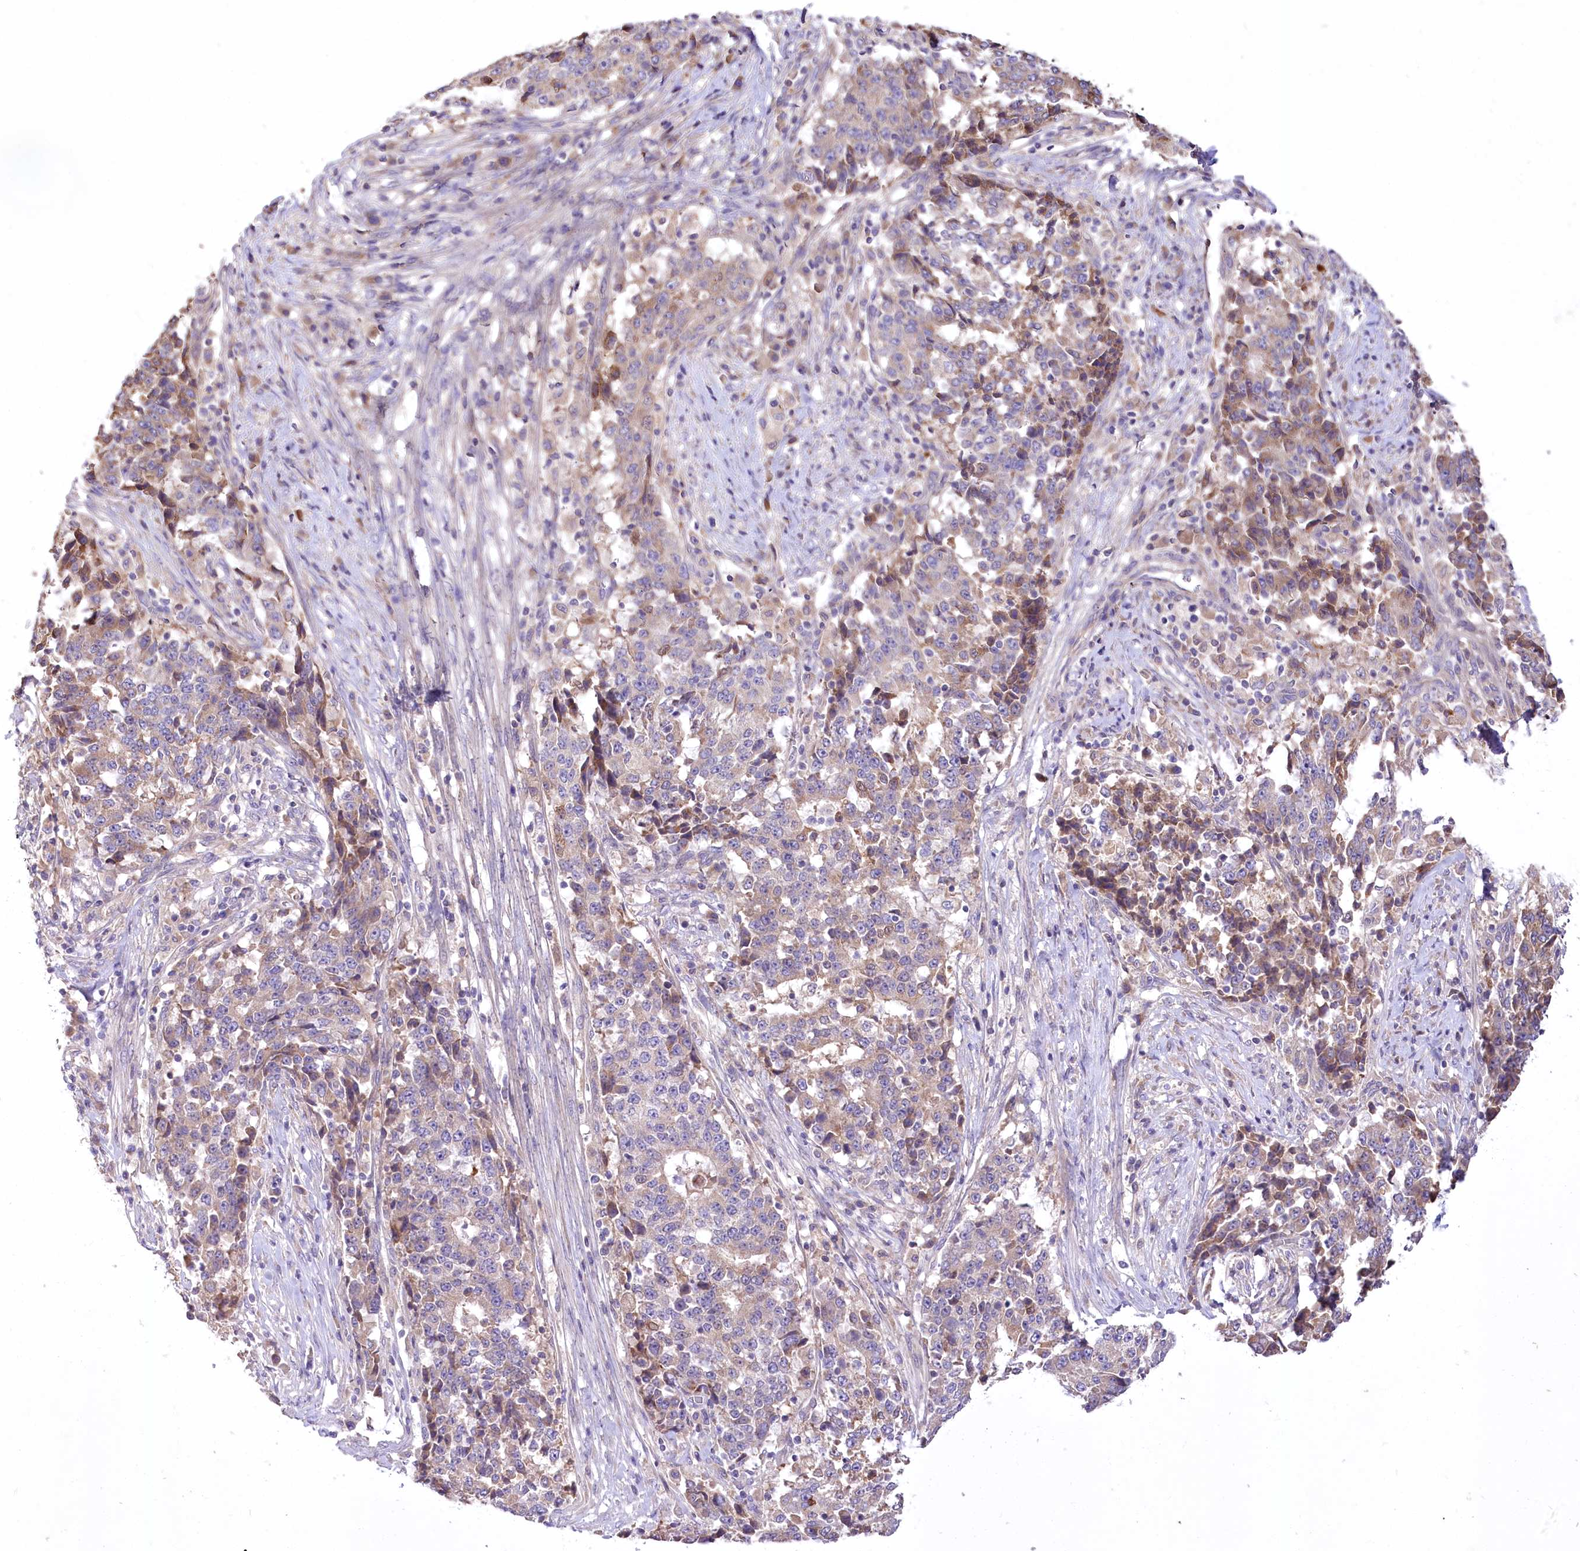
{"staining": {"intensity": "weak", "quantity": "<25%", "location": "cytoplasmic/membranous"}, "tissue": "stomach cancer", "cell_type": "Tumor cells", "image_type": "cancer", "snomed": [{"axis": "morphology", "description": "Adenocarcinoma, NOS"}, {"axis": "topography", "description": "Stomach"}], "caption": "Tumor cells show no significant protein expression in stomach adenocarcinoma.", "gene": "PBLD", "patient": {"sex": "male", "age": 59}}